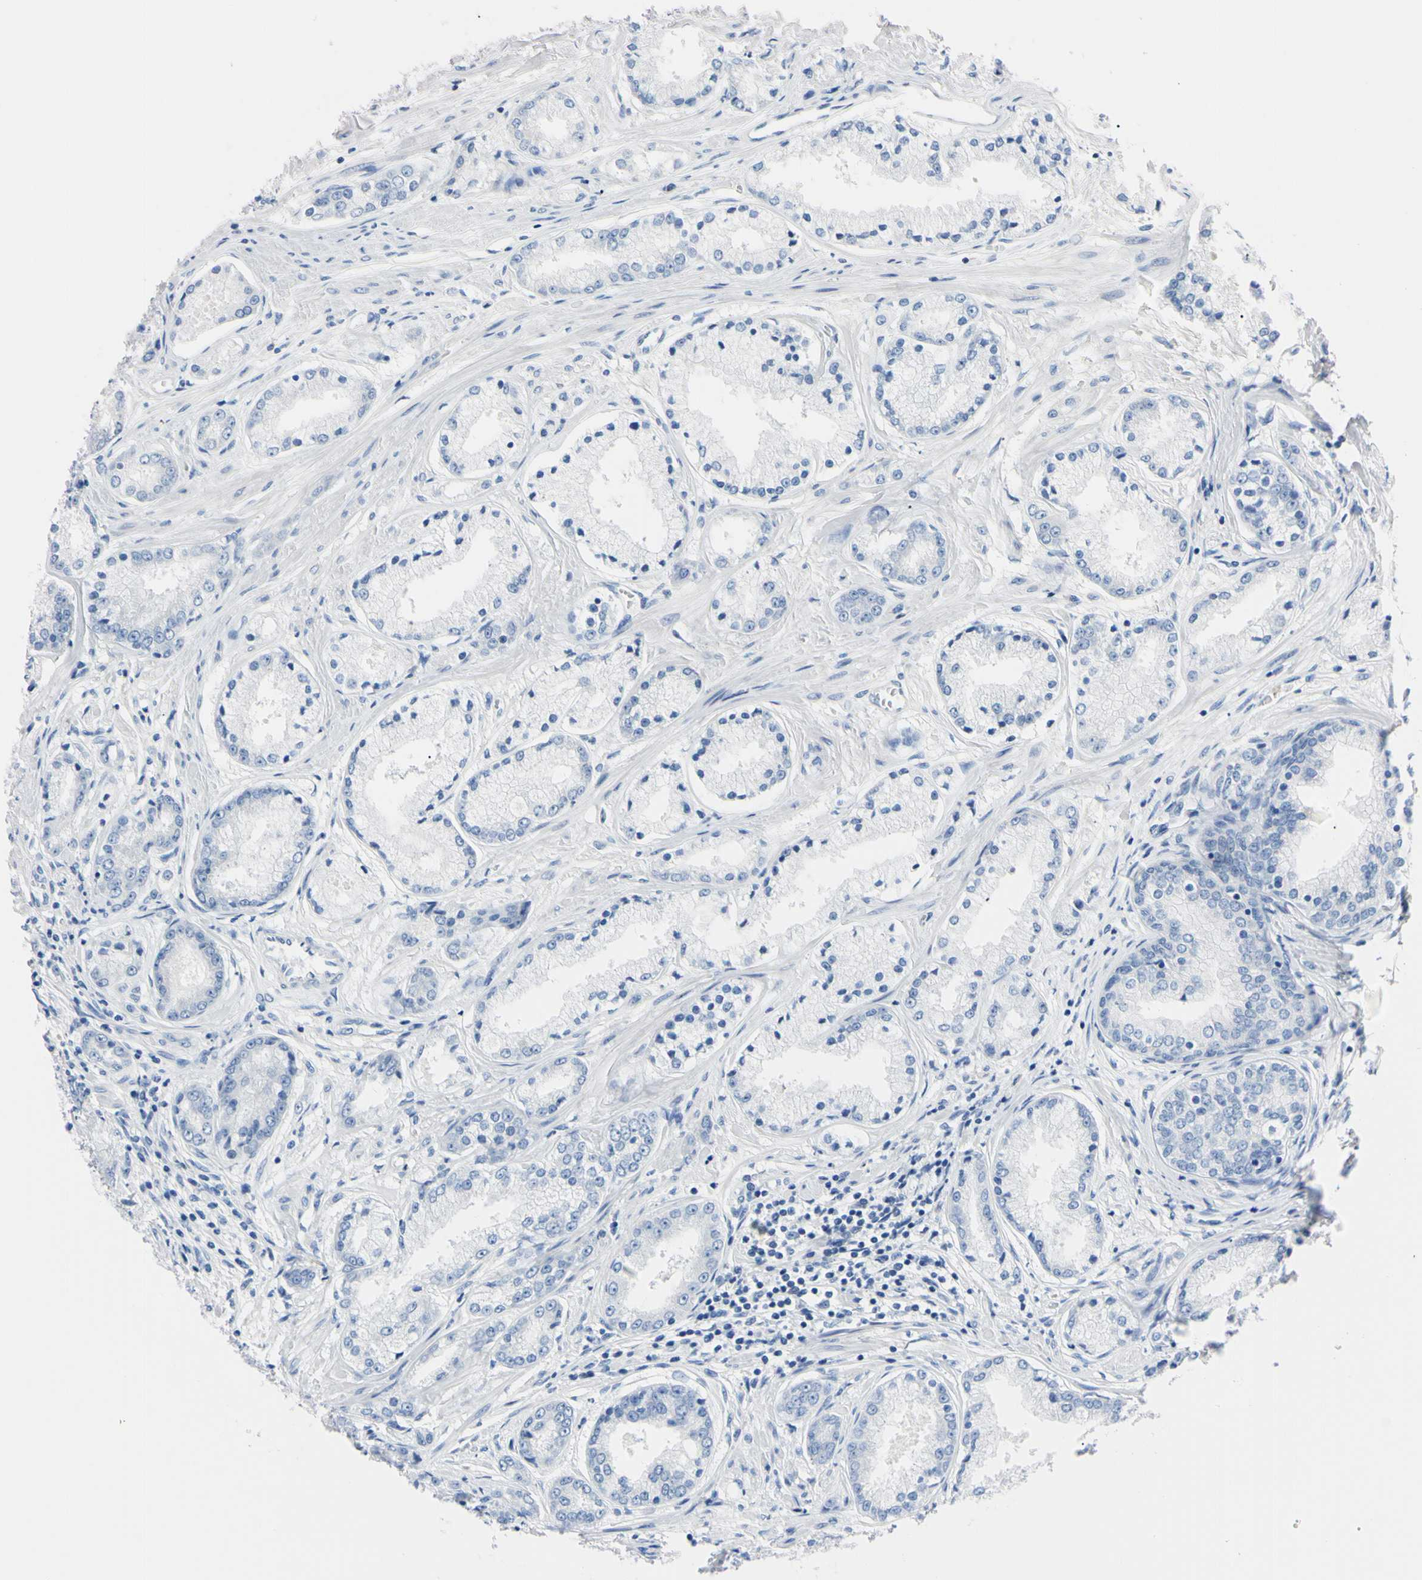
{"staining": {"intensity": "negative", "quantity": "none", "location": "none"}, "tissue": "prostate cancer", "cell_type": "Tumor cells", "image_type": "cancer", "snomed": [{"axis": "morphology", "description": "Adenocarcinoma, High grade"}, {"axis": "topography", "description": "Prostate"}], "caption": "DAB immunohistochemical staining of high-grade adenocarcinoma (prostate) reveals no significant staining in tumor cells. (DAB (3,3'-diaminobenzidine) immunohistochemistry (IHC), high magnification).", "gene": "NCF4", "patient": {"sex": "male", "age": 59}}